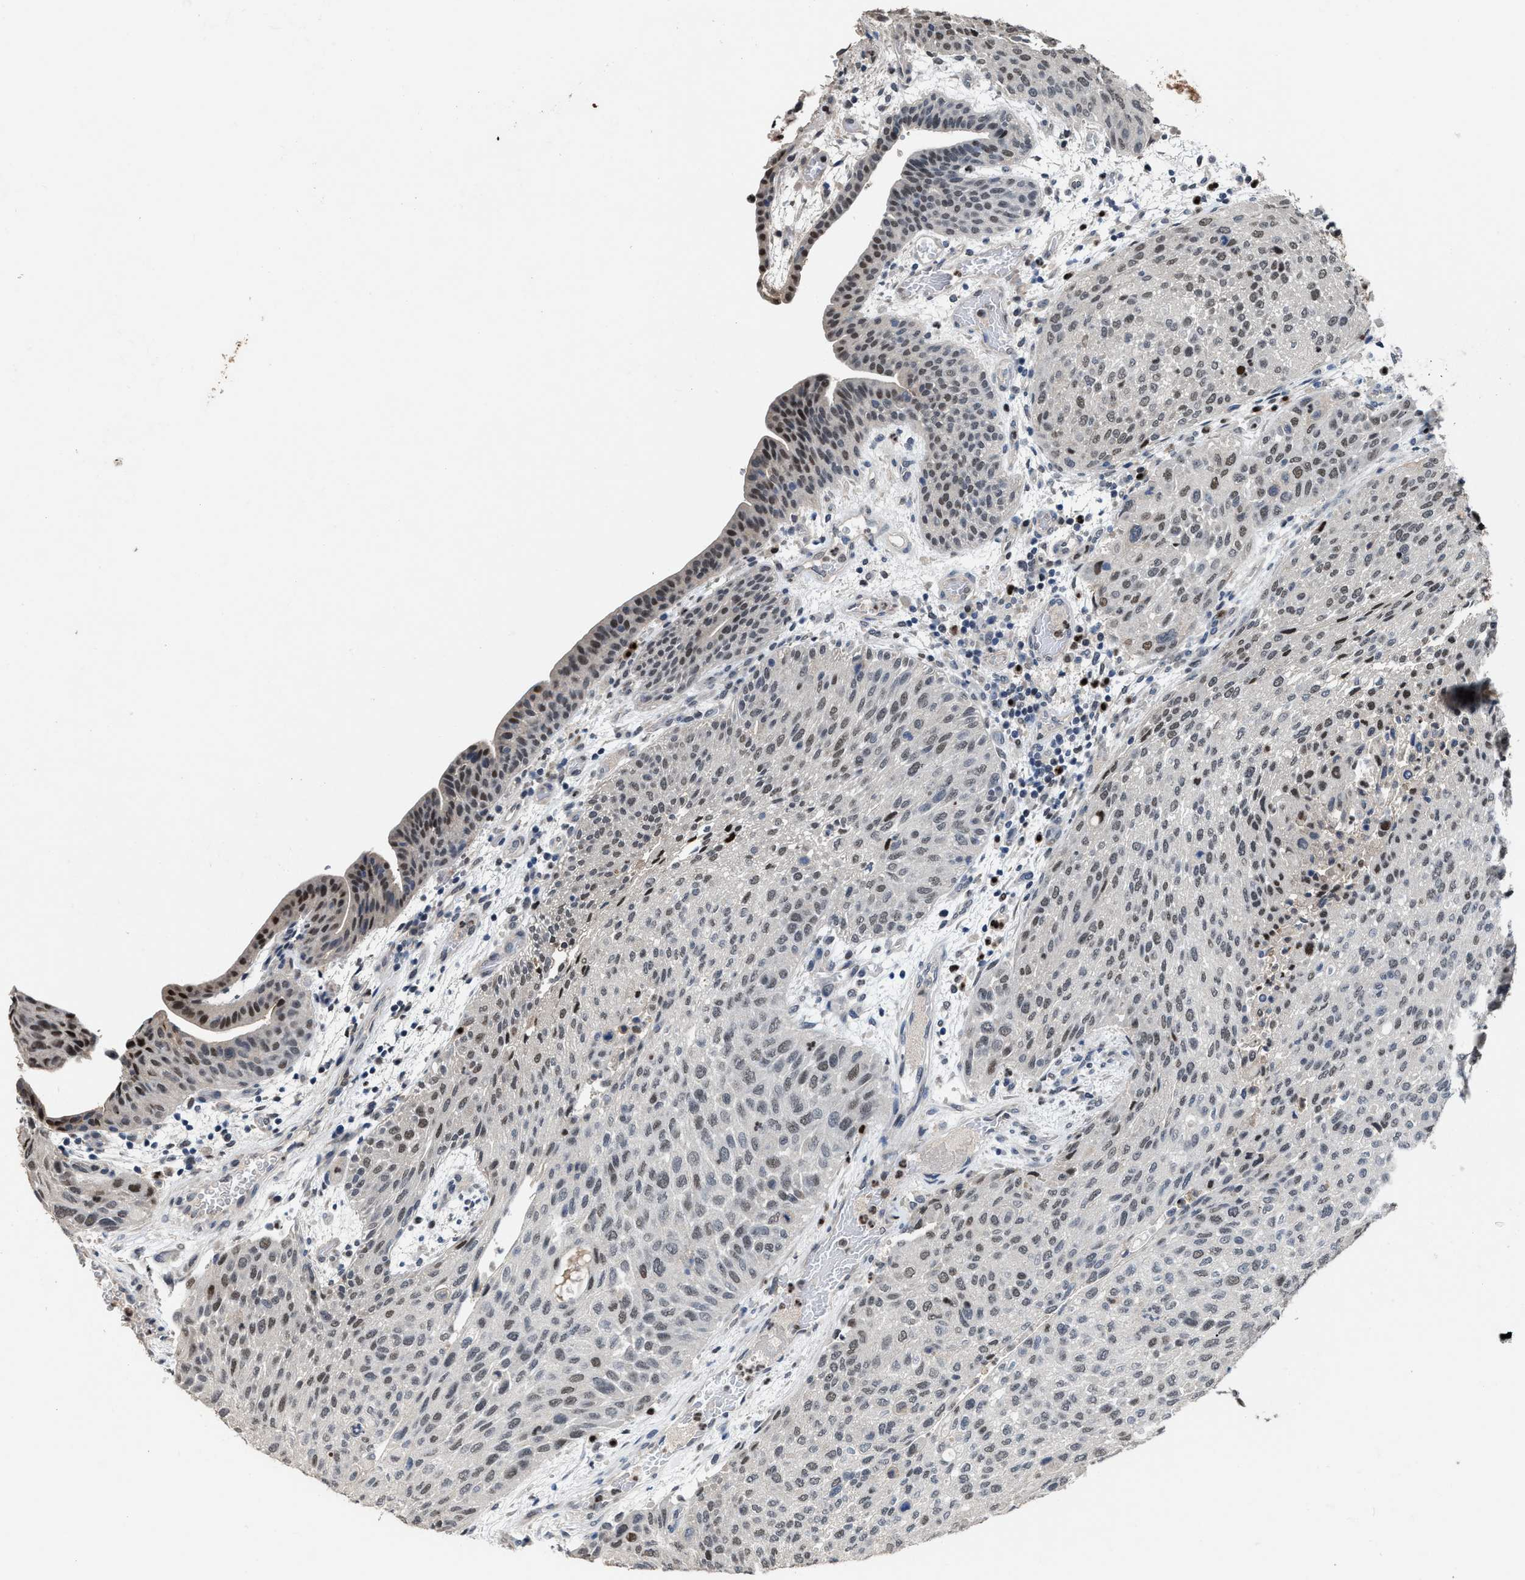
{"staining": {"intensity": "moderate", "quantity": "25%-75%", "location": "nuclear"}, "tissue": "urothelial cancer", "cell_type": "Tumor cells", "image_type": "cancer", "snomed": [{"axis": "morphology", "description": "Urothelial carcinoma, Low grade"}, {"axis": "morphology", "description": "Urothelial carcinoma, High grade"}, {"axis": "topography", "description": "Urinary bladder"}], "caption": "Moderate nuclear expression for a protein is identified in about 25%-75% of tumor cells of urothelial cancer using immunohistochemistry (IHC).", "gene": "ZNF20", "patient": {"sex": "male", "age": 35}}